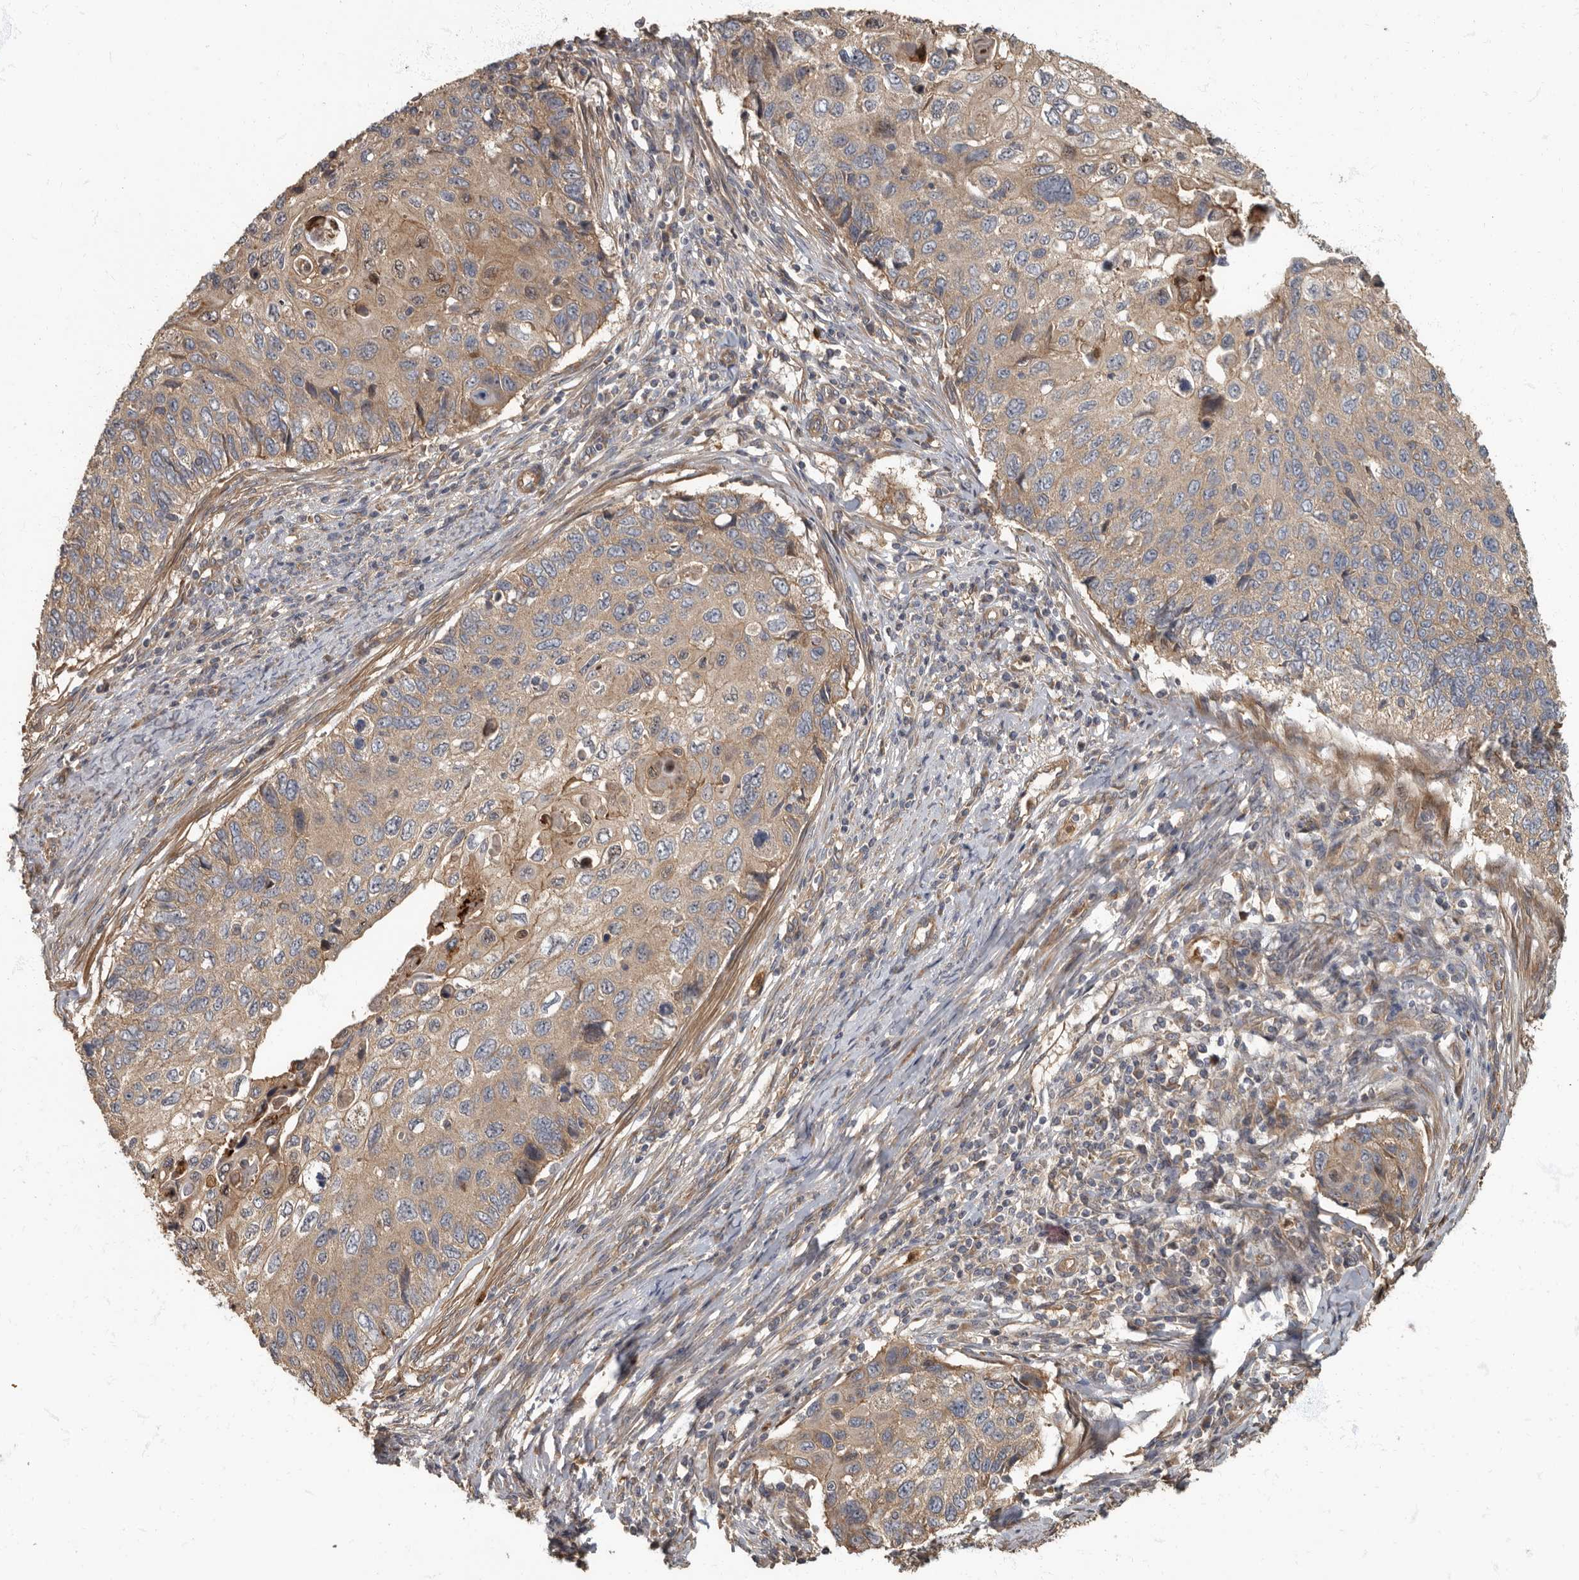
{"staining": {"intensity": "weak", "quantity": ">75%", "location": "cytoplasmic/membranous"}, "tissue": "cervical cancer", "cell_type": "Tumor cells", "image_type": "cancer", "snomed": [{"axis": "morphology", "description": "Squamous cell carcinoma, NOS"}, {"axis": "topography", "description": "Cervix"}], "caption": "Tumor cells exhibit low levels of weak cytoplasmic/membranous expression in approximately >75% of cells in cervical squamous cell carcinoma.", "gene": "DAAM1", "patient": {"sex": "female", "age": 70}}